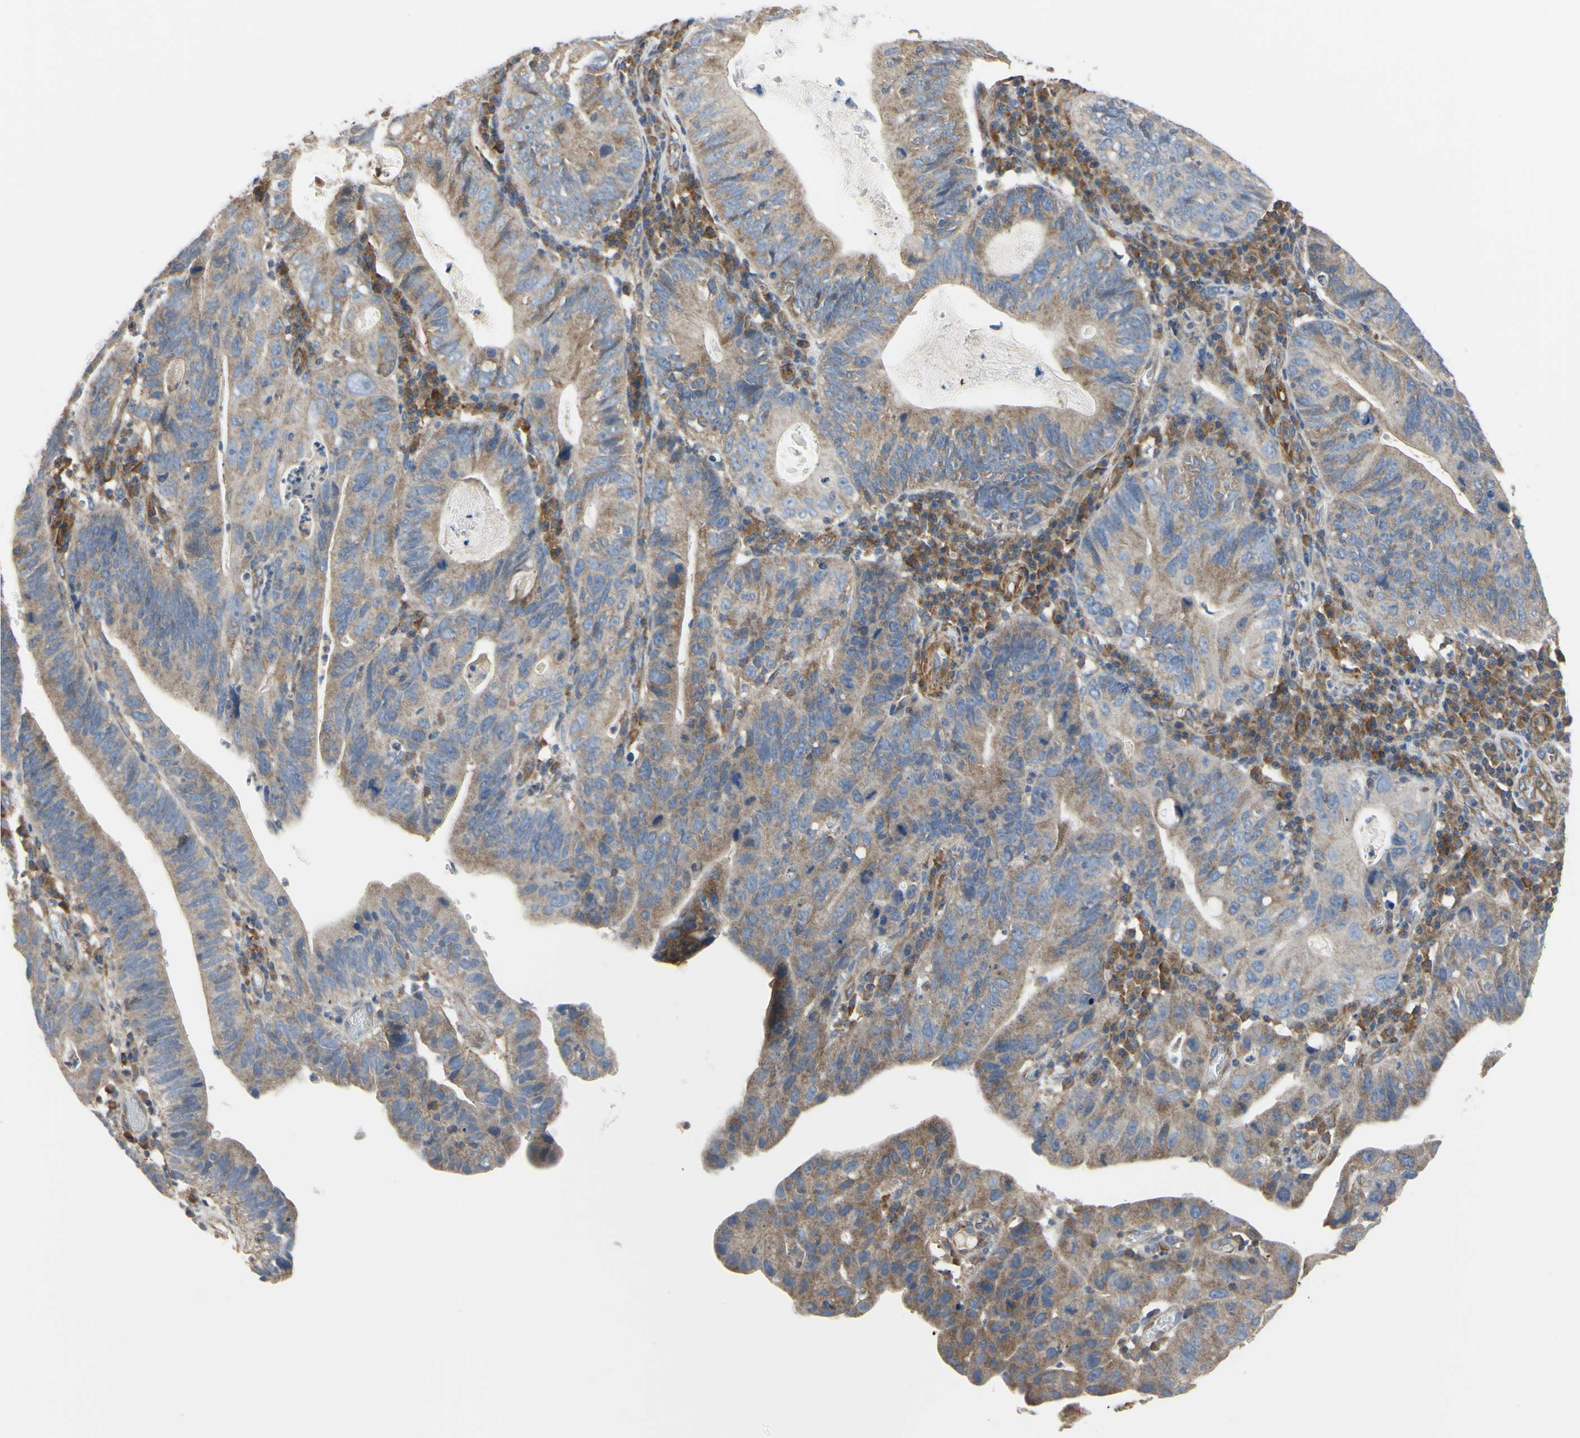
{"staining": {"intensity": "moderate", "quantity": ">75%", "location": "cytoplasmic/membranous"}, "tissue": "stomach cancer", "cell_type": "Tumor cells", "image_type": "cancer", "snomed": [{"axis": "morphology", "description": "Adenocarcinoma, NOS"}, {"axis": "topography", "description": "Stomach"}], "caption": "DAB (3,3'-diaminobenzidine) immunohistochemical staining of adenocarcinoma (stomach) shows moderate cytoplasmic/membranous protein positivity in approximately >75% of tumor cells. The staining was performed using DAB (3,3'-diaminobenzidine) to visualize the protein expression in brown, while the nuclei were stained in blue with hematoxylin (Magnification: 20x).", "gene": "BECN1", "patient": {"sex": "male", "age": 59}}